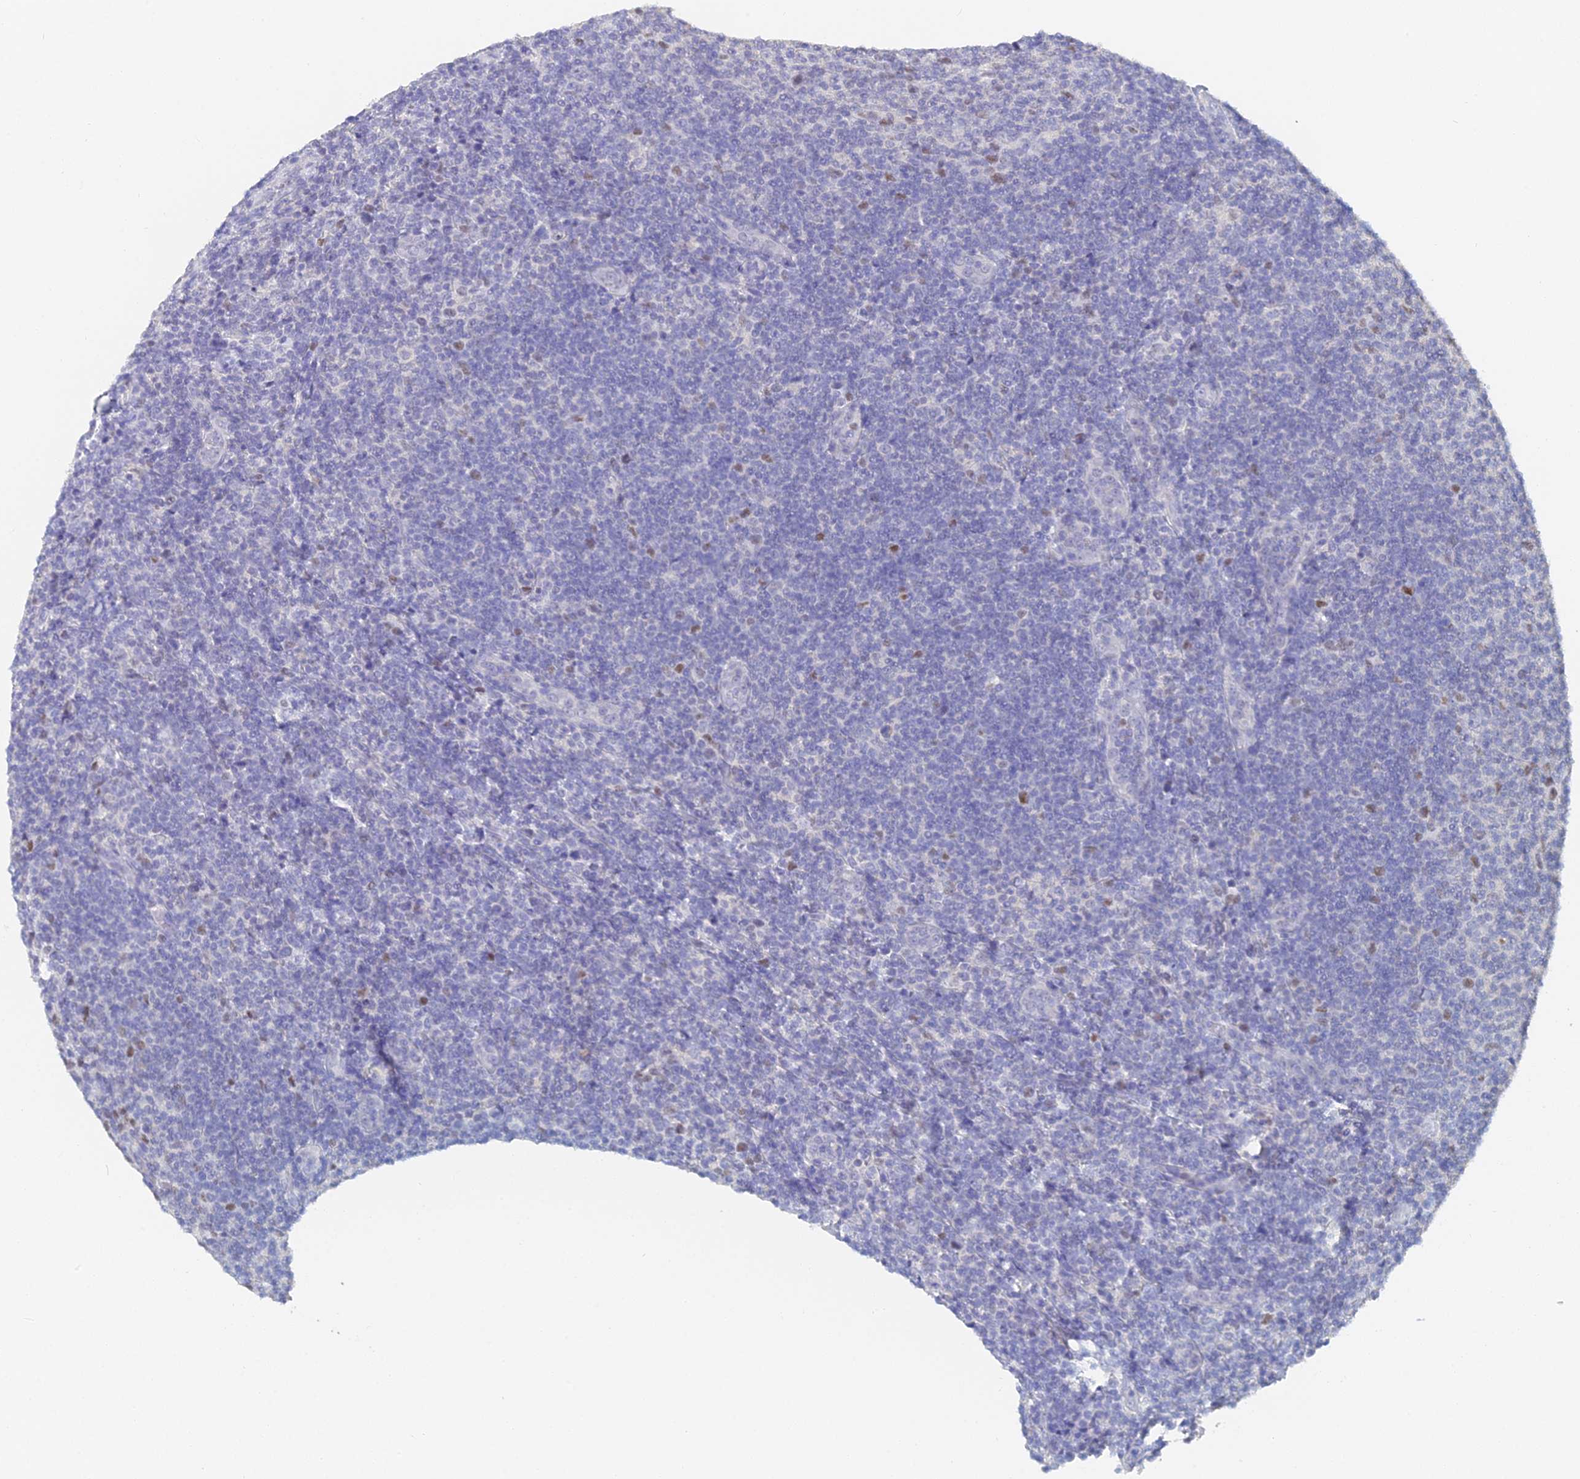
{"staining": {"intensity": "negative", "quantity": "none", "location": "none"}, "tissue": "lymphoma", "cell_type": "Tumor cells", "image_type": "cancer", "snomed": [{"axis": "morphology", "description": "Malignant lymphoma, non-Hodgkin's type, Low grade"}, {"axis": "topography", "description": "Lymph node"}], "caption": "This is a micrograph of immunohistochemistry staining of malignant lymphoma, non-Hodgkin's type (low-grade), which shows no expression in tumor cells.", "gene": "MCM2", "patient": {"sex": "male", "age": 66}}